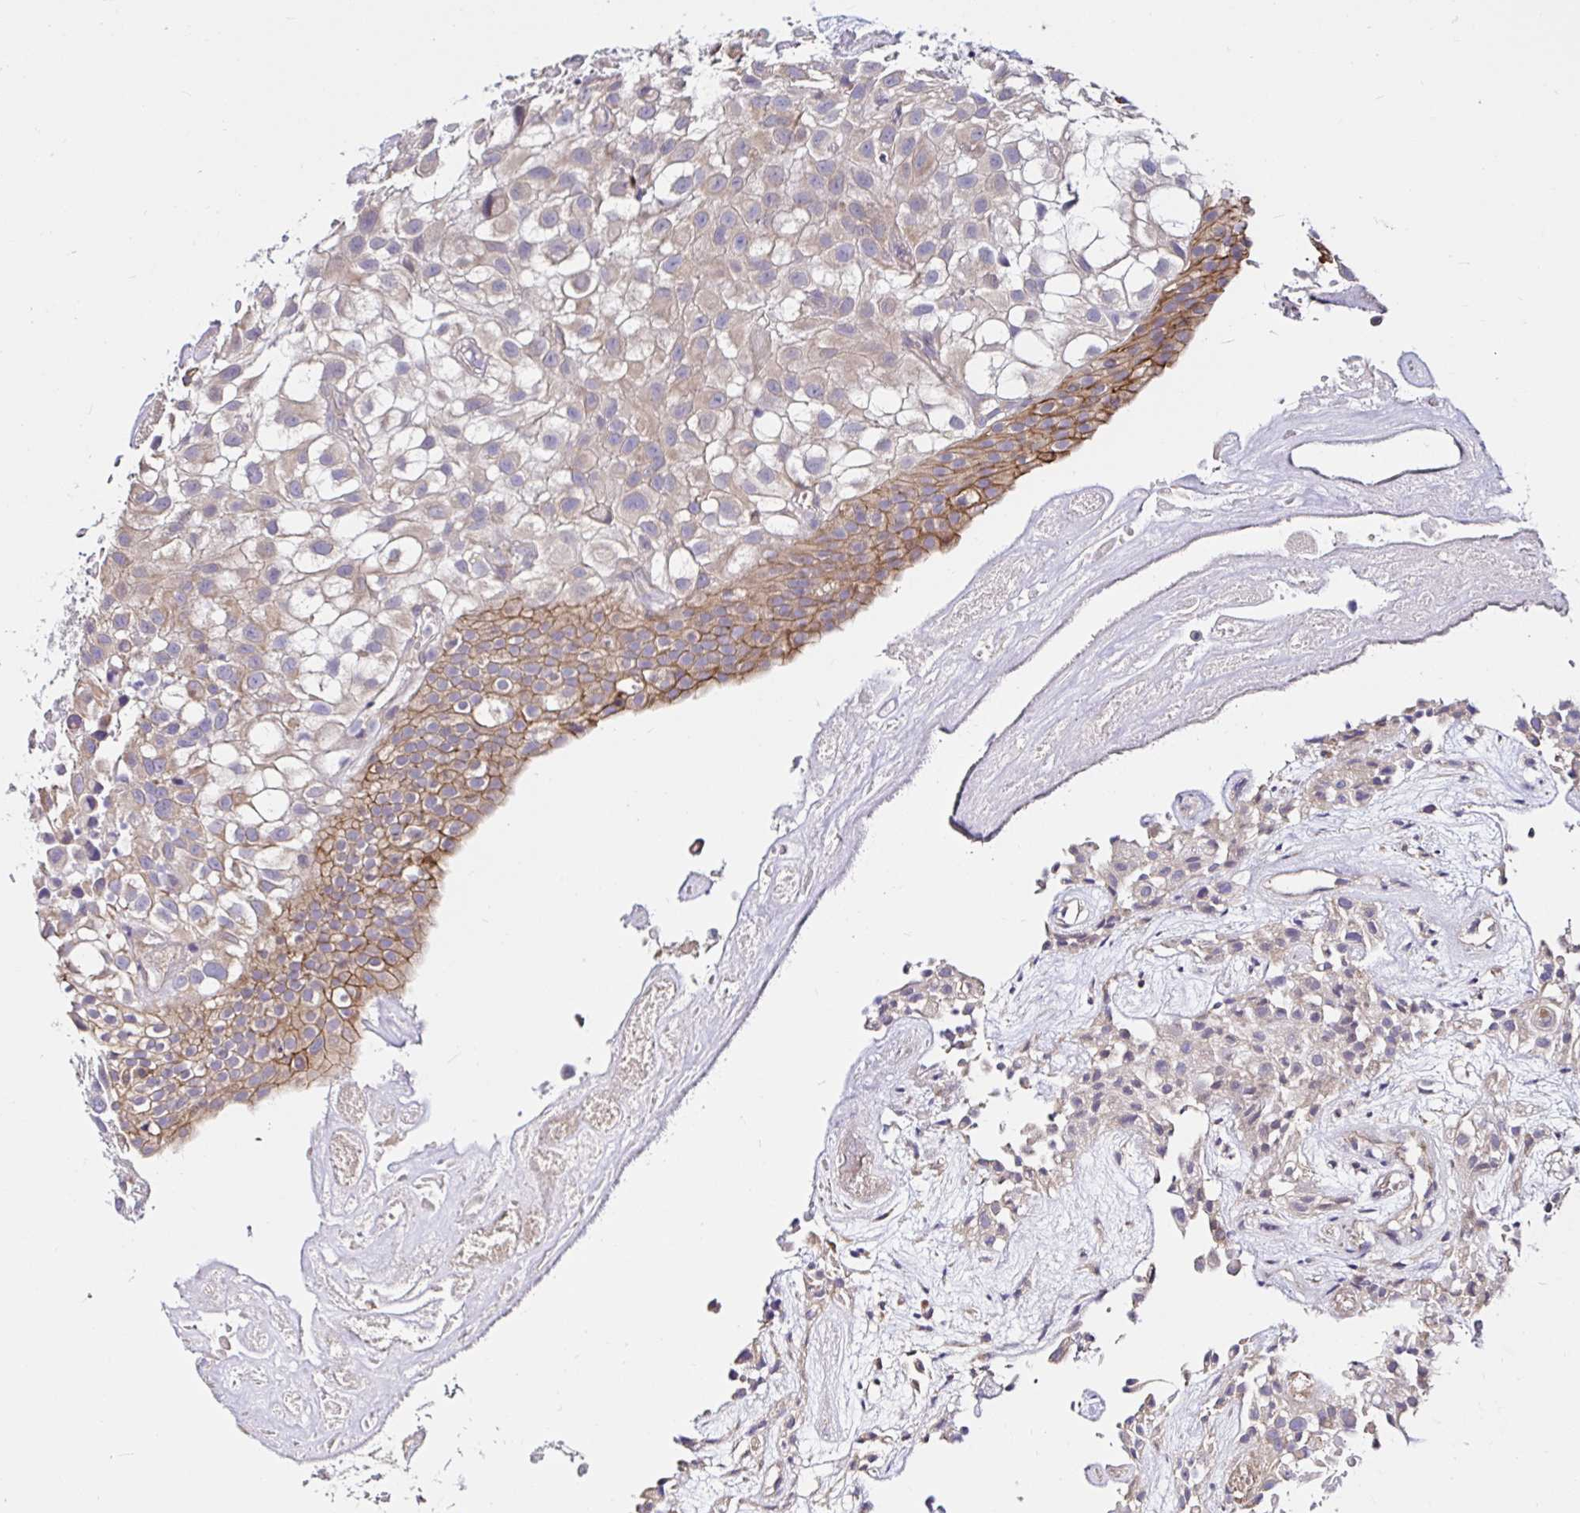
{"staining": {"intensity": "weak", "quantity": "25%-75%", "location": "cytoplasmic/membranous"}, "tissue": "urothelial cancer", "cell_type": "Tumor cells", "image_type": "cancer", "snomed": [{"axis": "morphology", "description": "Urothelial carcinoma, High grade"}, {"axis": "topography", "description": "Urinary bladder"}], "caption": "The photomicrograph displays a brown stain indicating the presence of a protein in the cytoplasmic/membranous of tumor cells in urothelial cancer.", "gene": "VSIG2", "patient": {"sex": "male", "age": 56}}